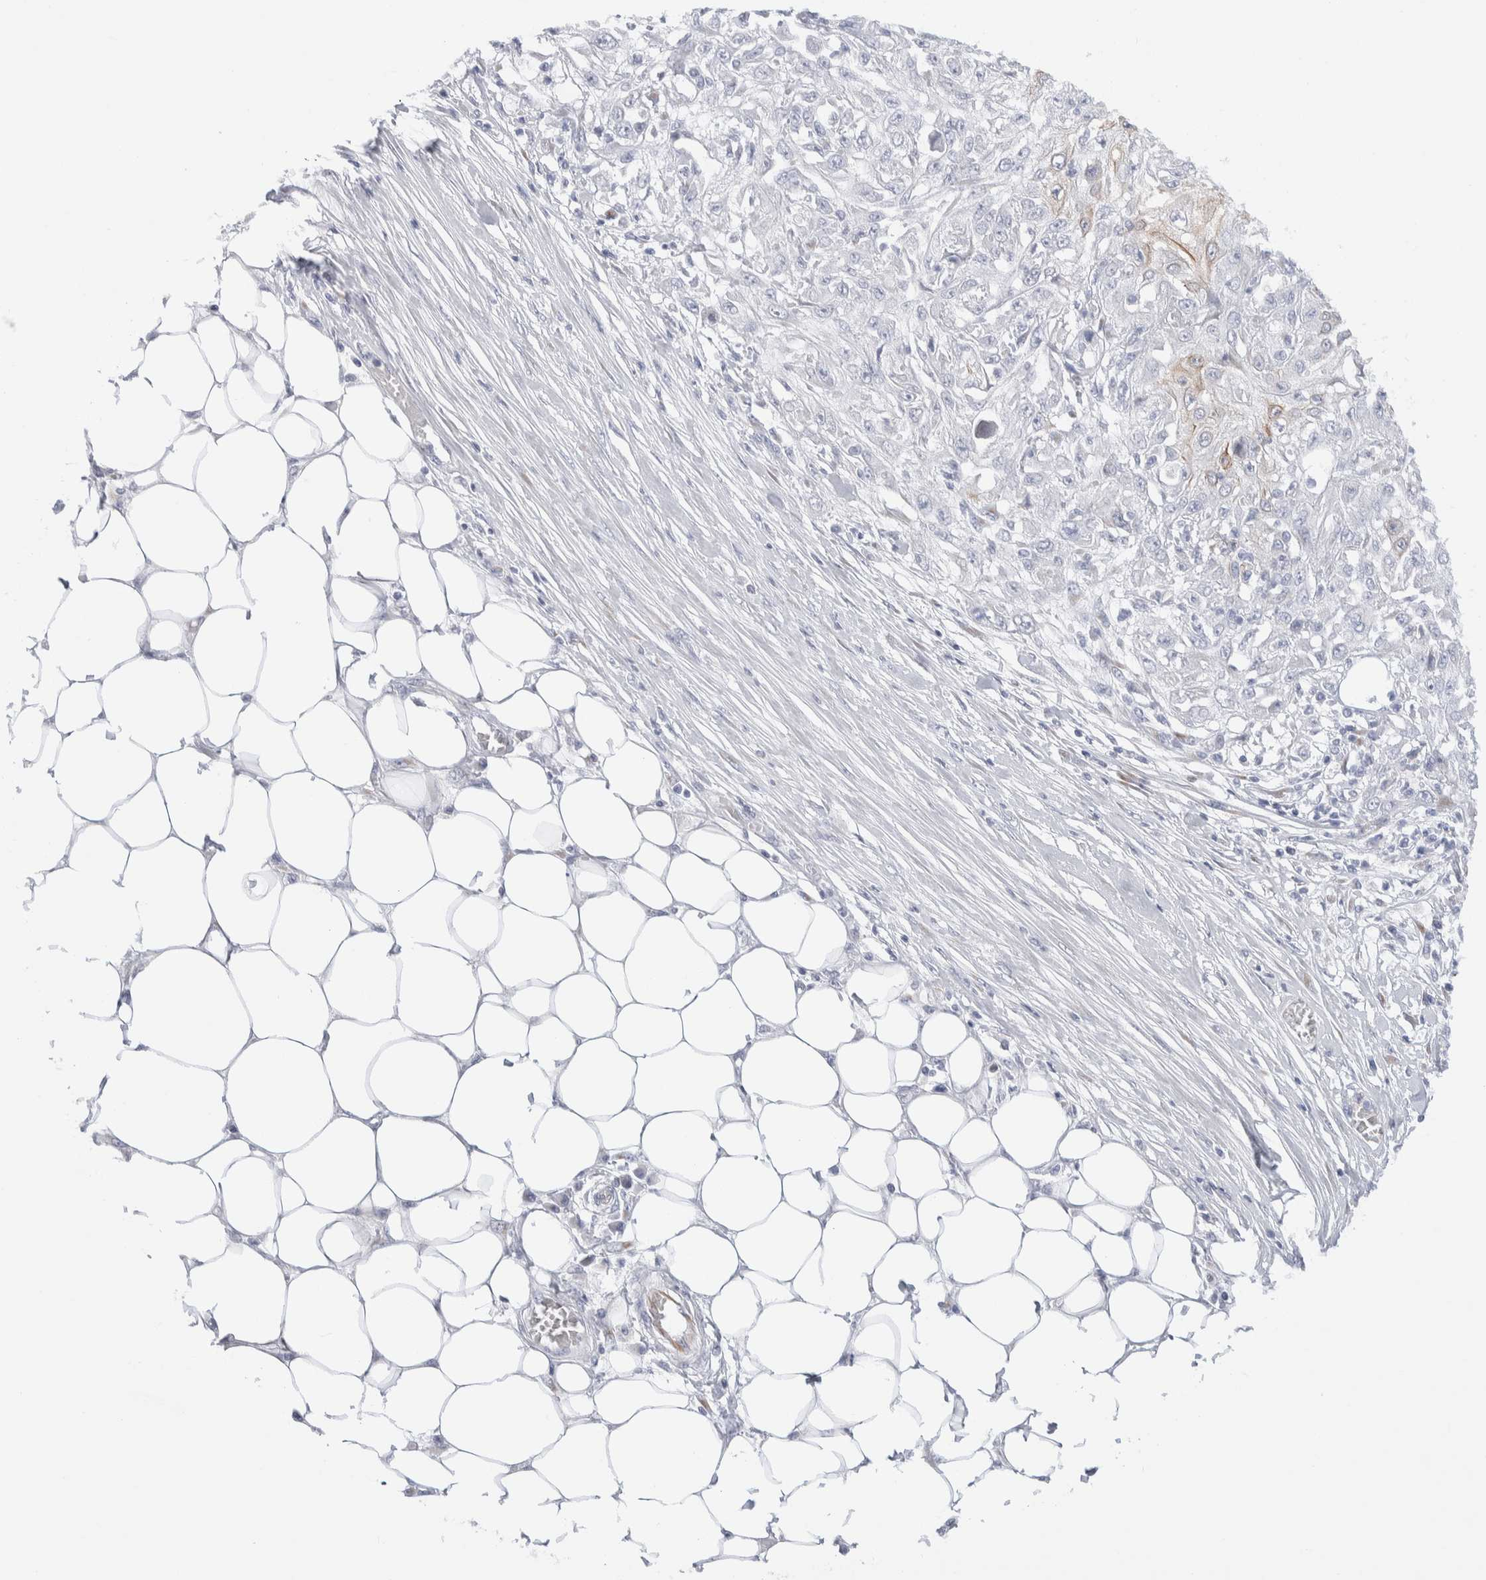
{"staining": {"intensity": "moderate", "quantity": "<25%", "location": "cytoplasmic/membranous"}, "tissue": "skin cancer", "cell_type": "Tumor cells", "image_type": "cancer", "snomed": [{"axis": "morphology", "description": "Squamous cell carcinoma, NOS"}, {"axis": "morphology", "description": "Squamous cell carcinoma, metastatic, NOS"}, {"axis": "topography", "description": "Skin"}, {"axis": "topography", "description": "Lymph node"}], "caption": "Moderate cytoplasmic/membranous positivity for a protein is present in about <25% of tumor cells of skin squamous cell carcinoma using IHC.", "gene": "C1orf112", "patient": {"sex": "male", "age": 75}}